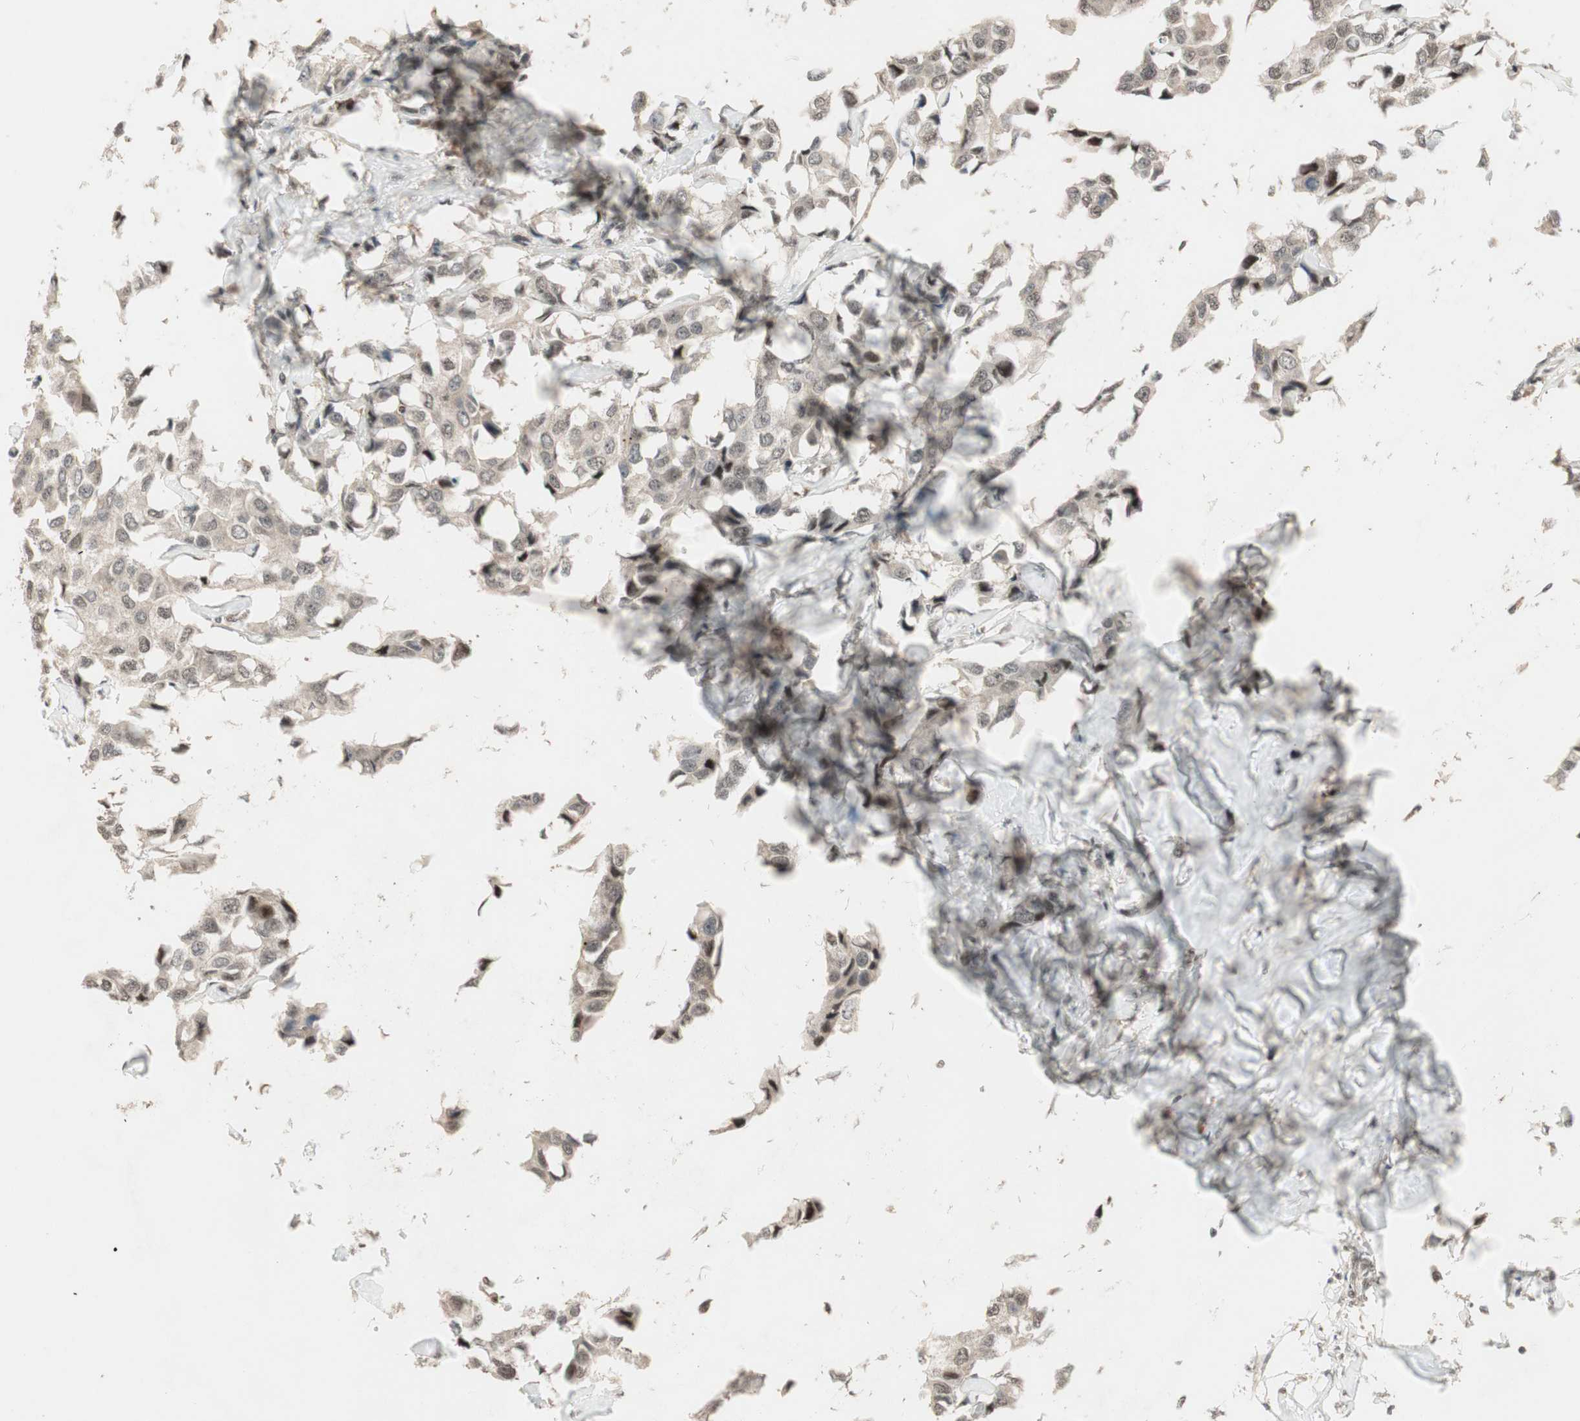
{"staining": {"intensity": "weak", "quantity": "<25%", "location": "nuclear"}, "tissue": "breast cancer", "cell_type": "Tumor cells", "image_type": "cancer", "snomed": [{"axis": "morphology", "description": "Duct carcinoma"}, {"axis": "topography", "description": "Breast"}], "caption": "Tumor cells are negative for brown protein staining in intraductal carcinoma (breast).", "gene": "ZNF701", "patient": {"sex": "female", "age": 80}}